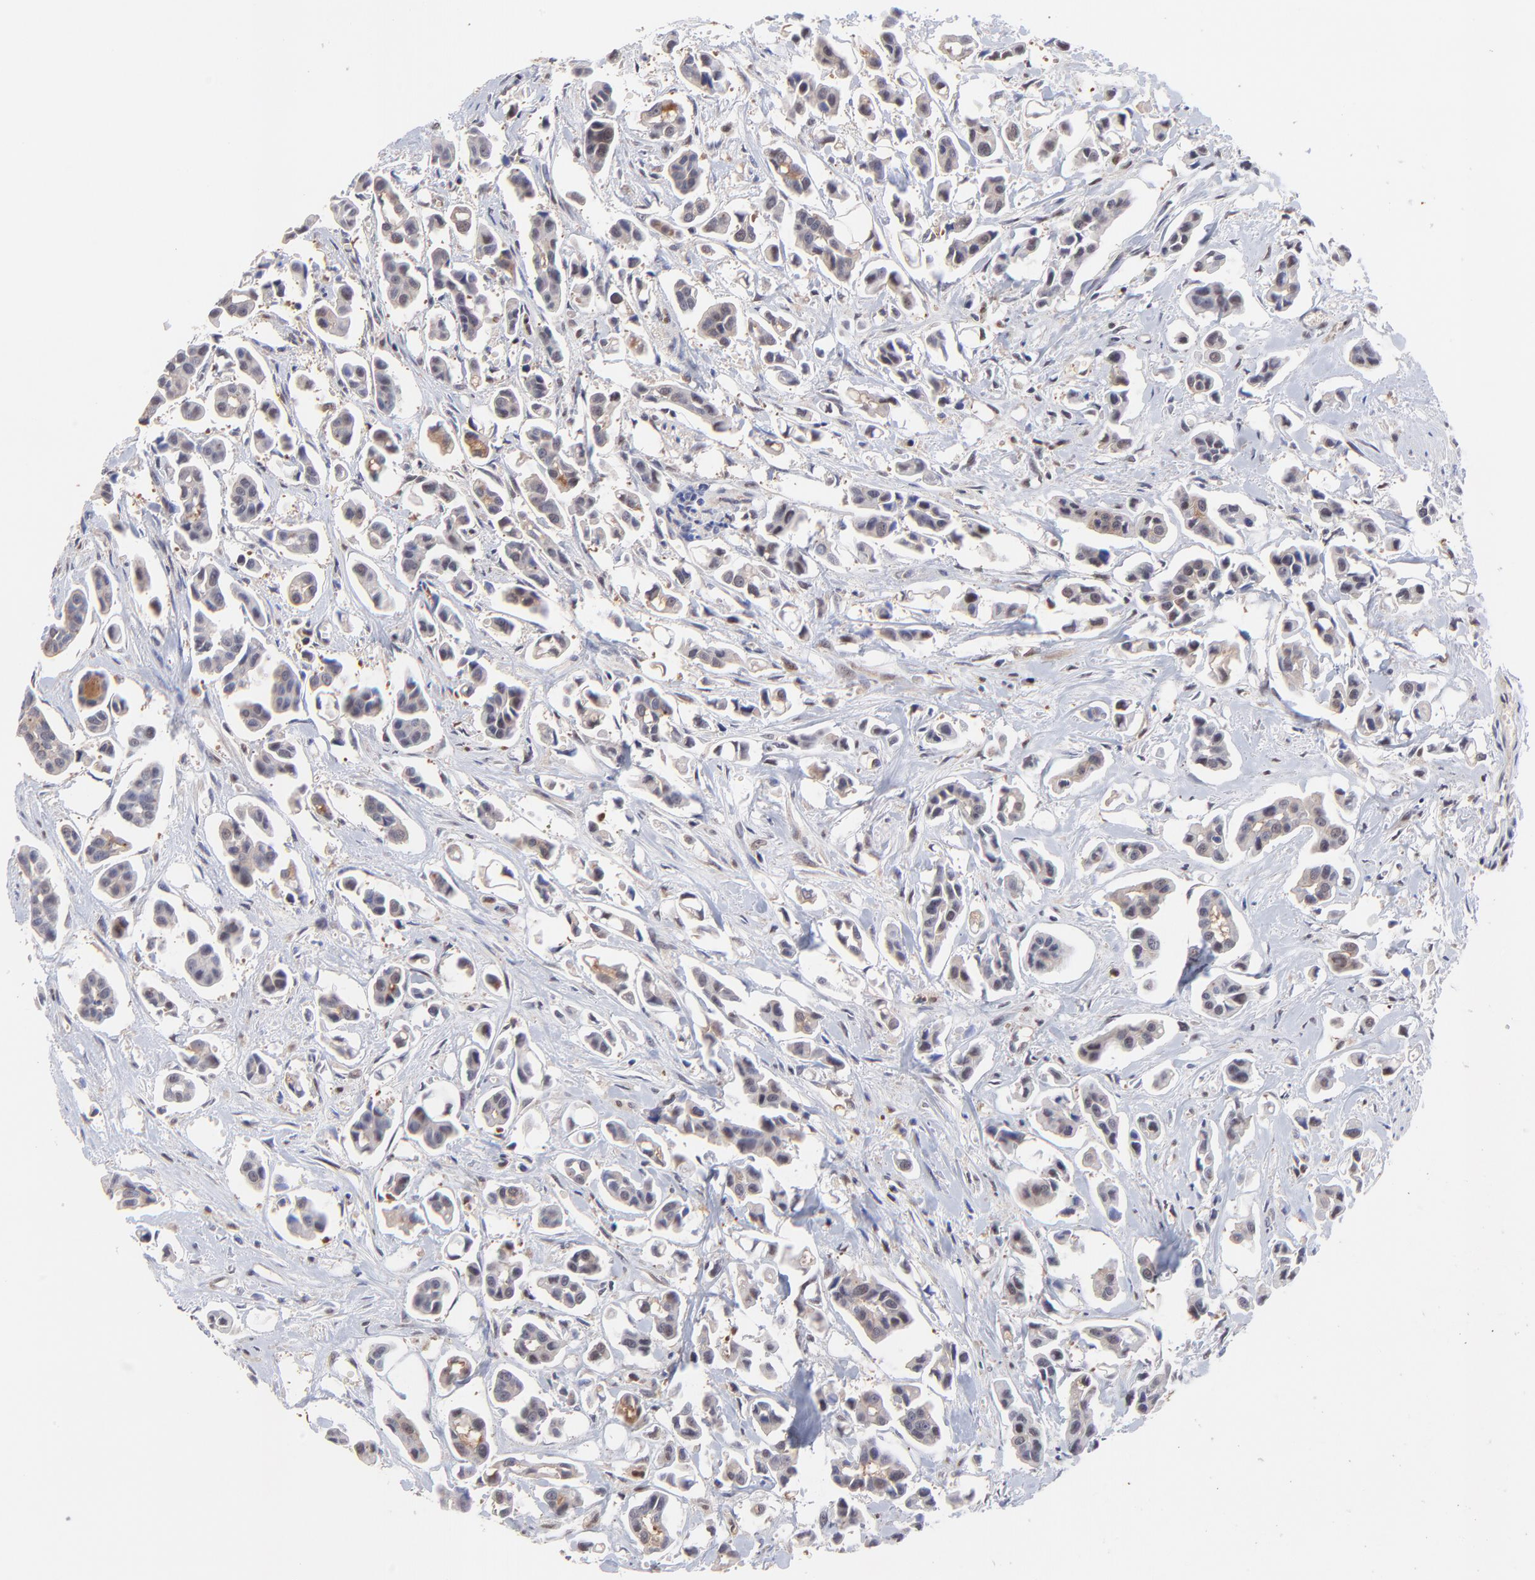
{"staining": {"intensity": "moderate", "quantity": ">75%", "location": "cytoplasmic/membranous,nuclear"}, "tissue": "urothelial cancer", "cell_type": "Tumor cells", "image_type": "cancer", "snomed": [{"axis": "morphology", "description": "Urothelial carcinoma, High grade"}, {"axis": "topography", "description": "Urinary bladder"}], "caption": "IHC histopathology image of urothelial carcinoma (high-grade) stained for a protein (brown), which exhibits medium levels of moderate cytoplasmic/membranous and nuclear expression in about >75% of tumor cells.", "gene": "PSMA6", "patient": {"sex": "male", "age": 66}}